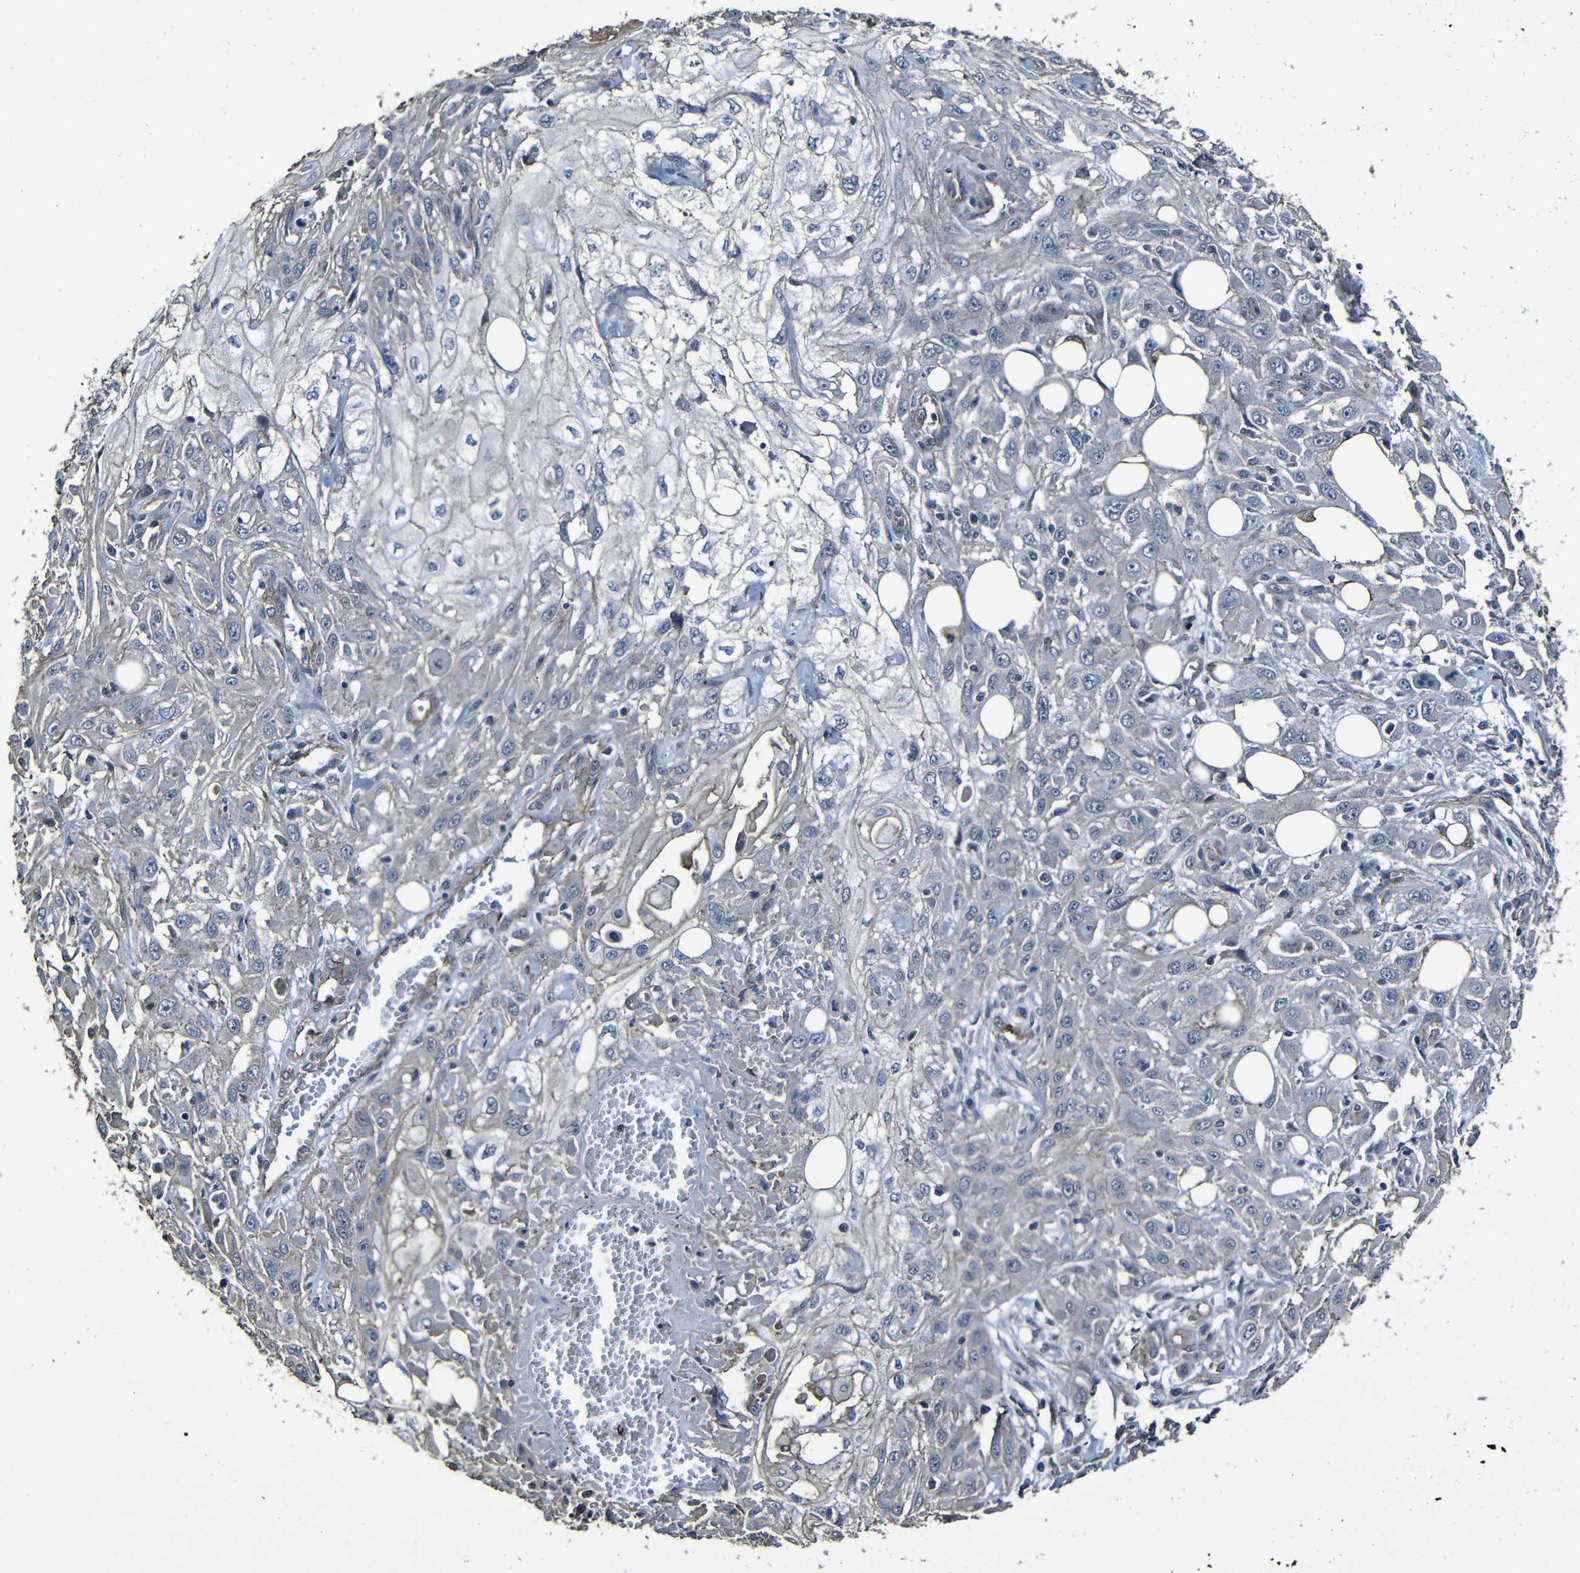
{"staining": {"intensity": "negative", "quantity": "none", "location": "none"}, "tissue": "skin cancer", "cell_type": "Tumor cells", "image_type": "cancer", "snomed": [{"axis": "morphology", "description": "Squamous cell carcinoma, NOS"}, {"axis": "topography", "description": "Skin"}], "caption": "There is no significant expression in tumor cells of skin cancer (squamous cell carcinoma).", "gene": "LGR5", "patient": {"sex": "male", "age": 75}}